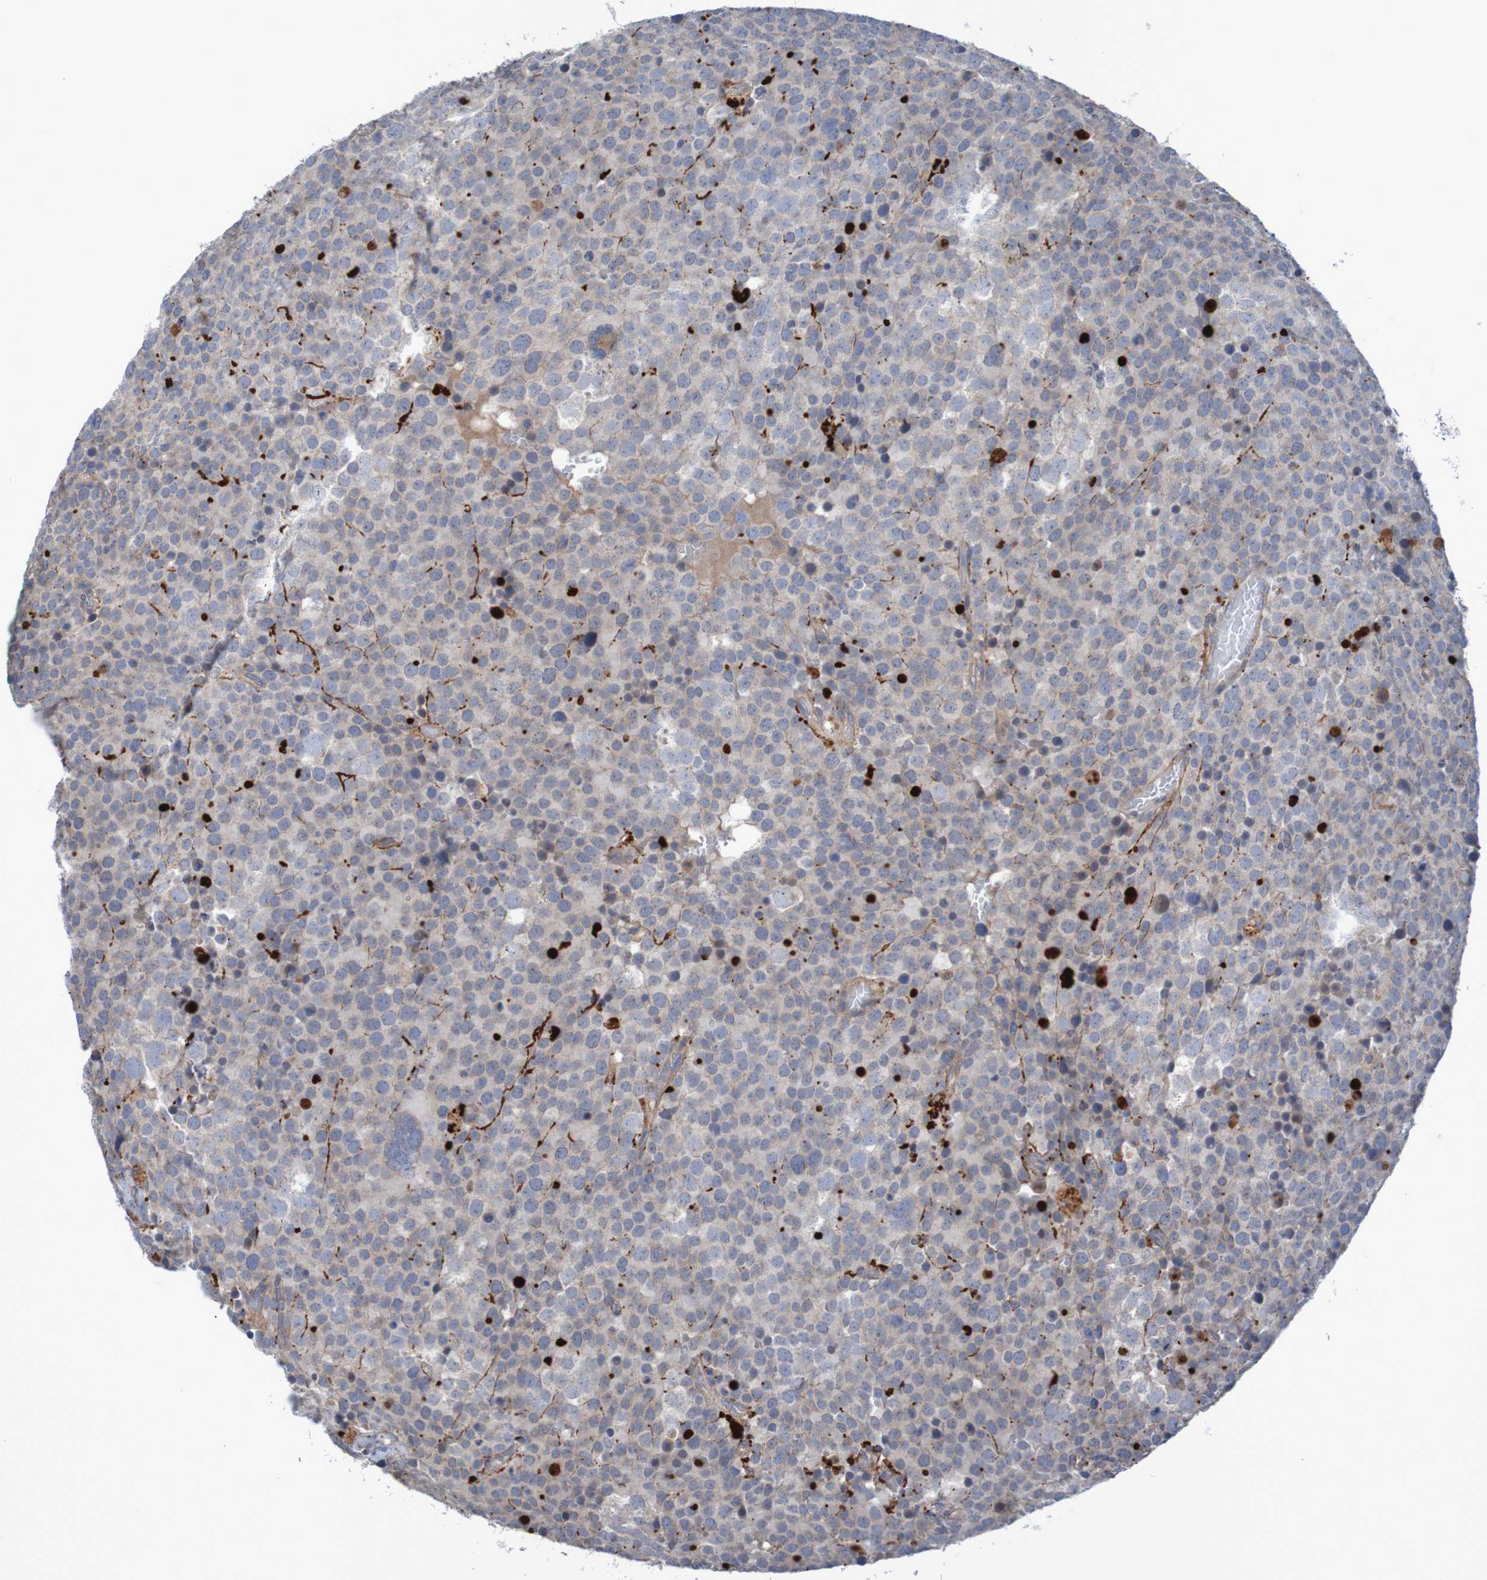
{"staining": {"intensity": "negative", "quantity": "none", "location": "none"}, "tissue": "testis cancer", "cell_type": "Tumor cells", "image_type": "cancer", "snomed": [{"axis": "morphology", "description": "Seminoma, NOS"}, {"axis": "topography", "description": "Testis"}], "caption": "Immunohistochemistry photomicrograph of neoplastic tissue: human testis cancer stained with DAB (3,3'-diaminobenzidine) reveals no significant protein expression in tumor cells. Nuclei are stained in blue.", "gene": "ANGPT4", "patient": {"sex": "male", "age": 71}}